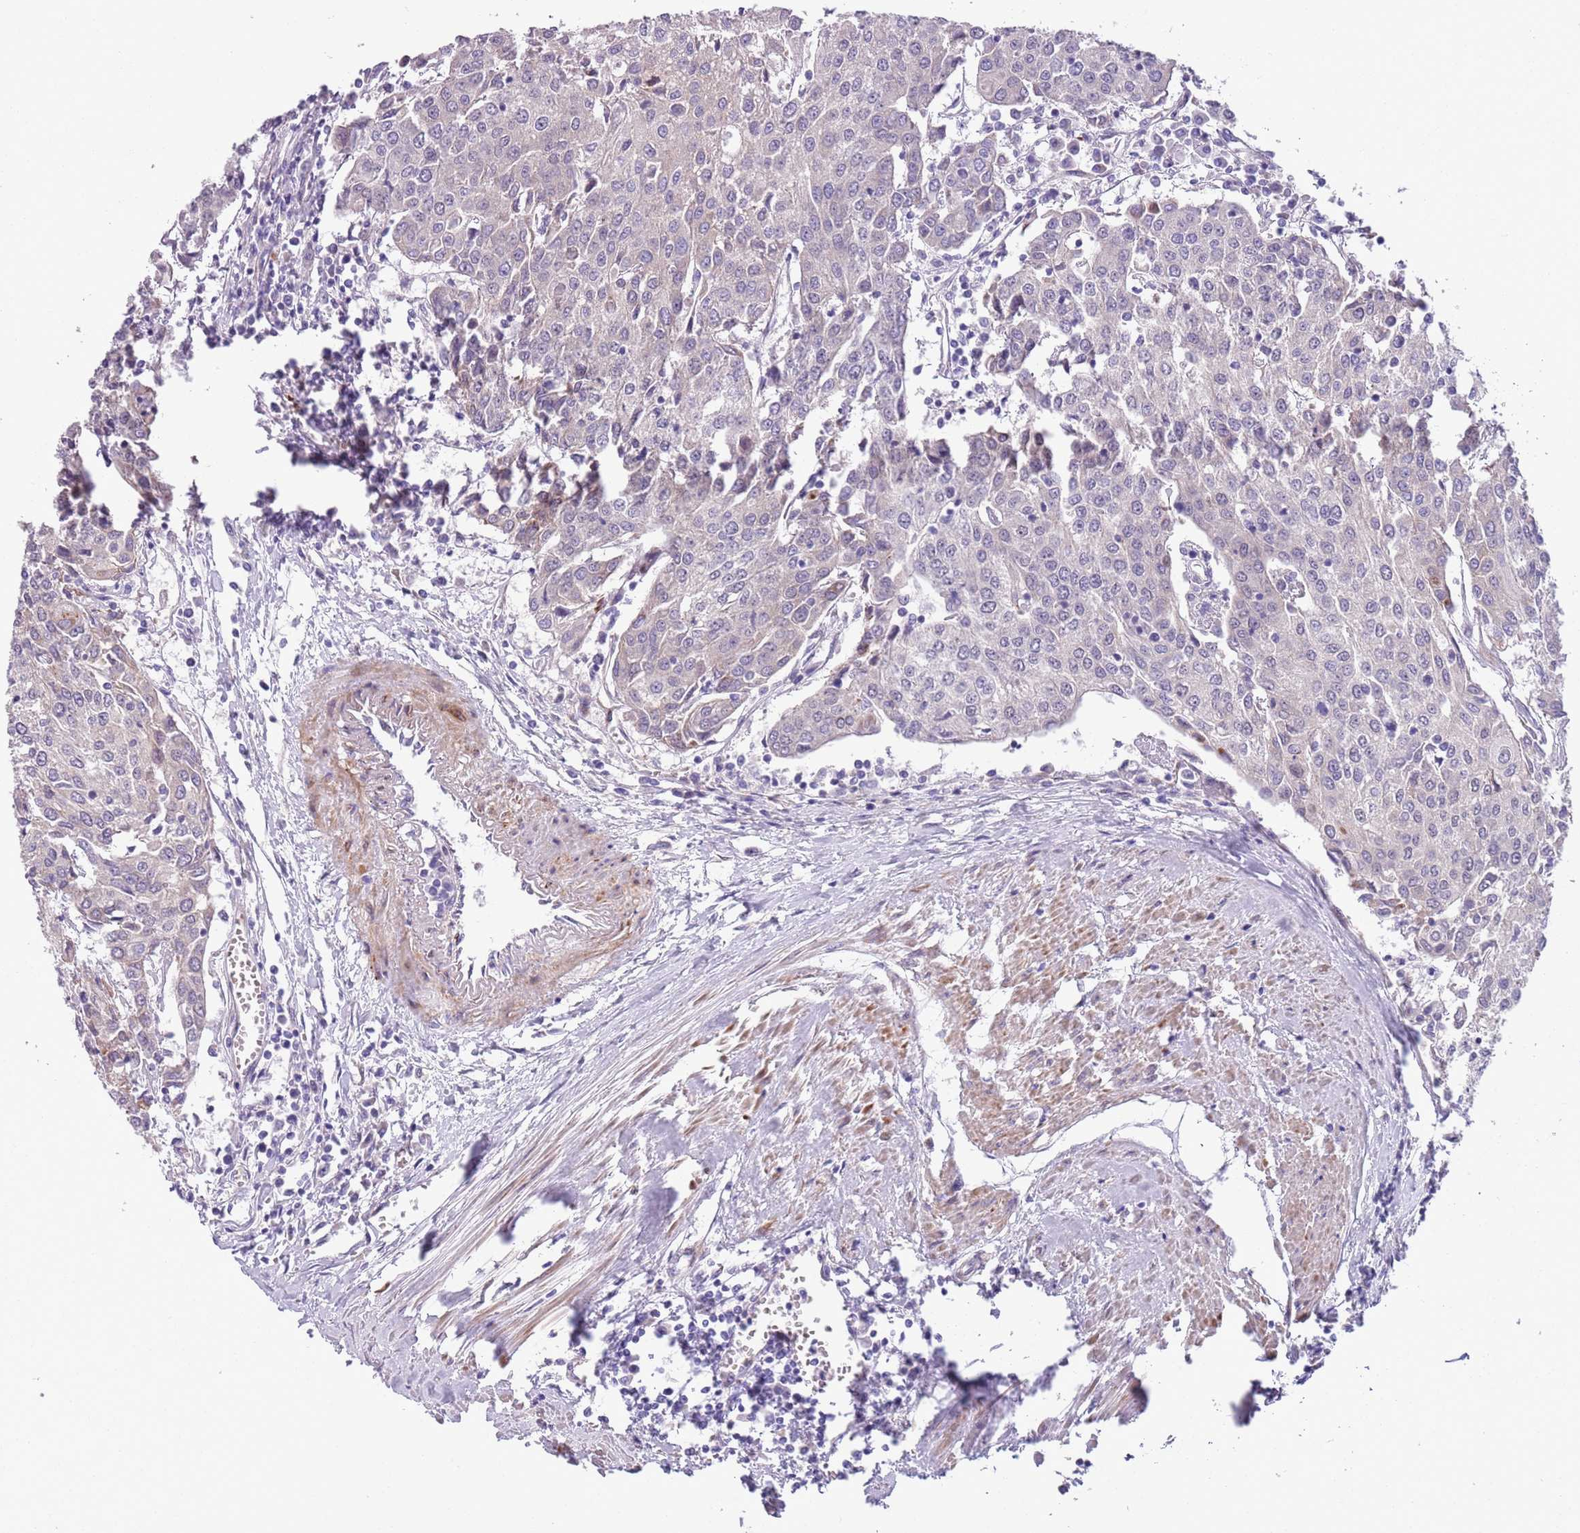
{"staining": {"intensity": "negative", "quantity": "none", "location": "none"}, "tissue": "urothelial cancer", "cell_type": "Tumor cells", "image_type": "cancer", "snomed": [{"axis": "morphology", "description": "Urothelial carcinoma, High grade"}, {"axis": "topography", "description": "Urinary bladder"}], "caption": "Immunohistochemistry (IHC) histopathology image of neoplastic tissue: urothelial cancer stained with DAB exhibits no significant protein staining in tumor cells. (DAB immunohistochemistry (IHC) visualized using brightfield microscopy, high magnification).", "gene": "MRPL32", "patient": {"sex": "female", "age": 85}}